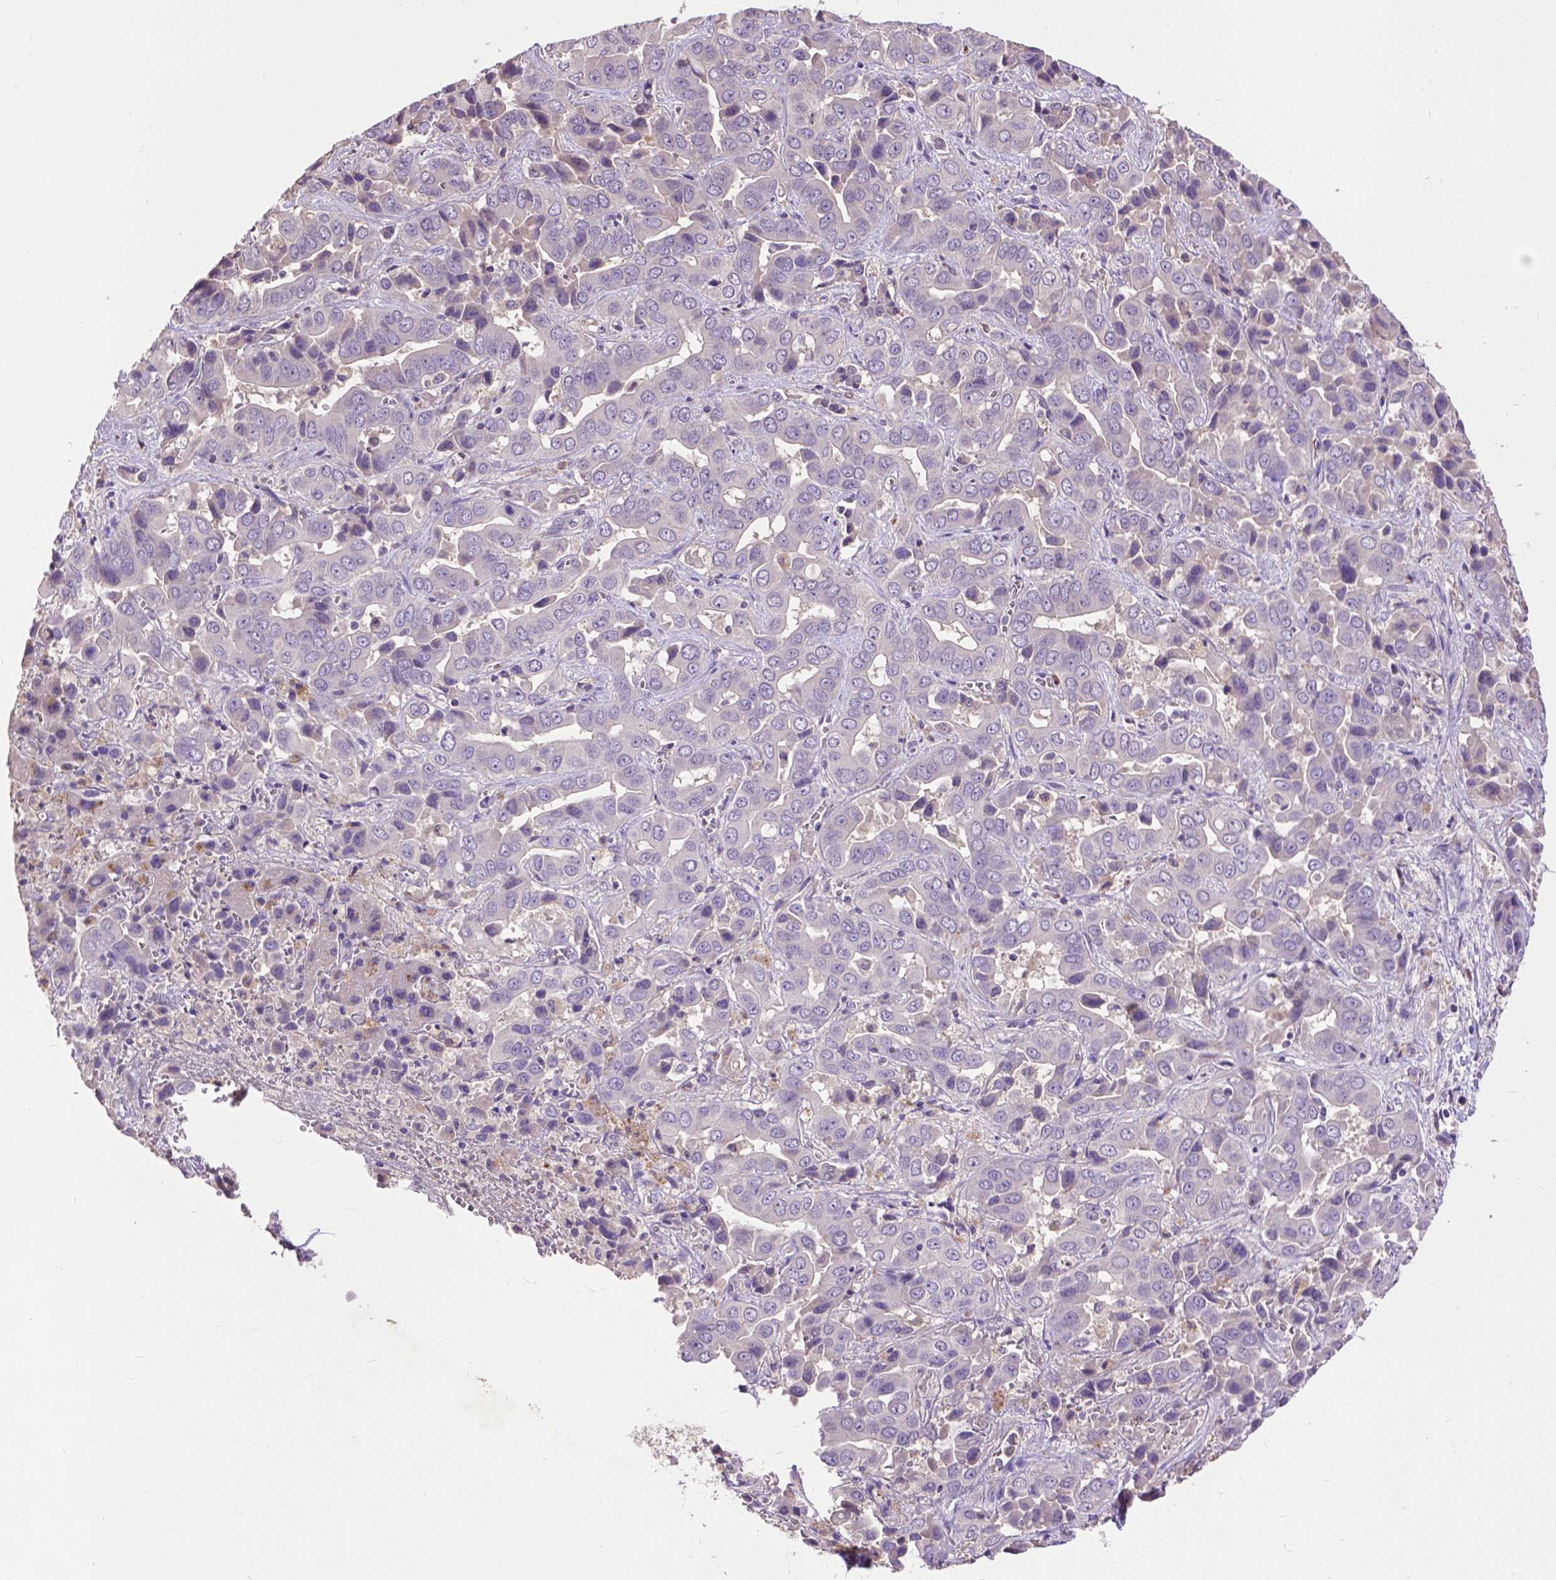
{"staining": {"intensity": "negative", "quantity": "none", "location": "none"}, "tissue": "liver cancer", "cell_type": "Tumor cells", "image_type": "cancer", "snomed": [{"axis": "morphology", "description": "Cholangiocarcinoma"}, {"axis": "topography", "description": "Liver"}], "caption": "Immunohistochemistry (IHC) histopathology image of human cholangiocarcinoma (liver) stained for a protein (brown), which exhibits no positivity in tumor cells. The staining was performed using DAB (3,3'-diaminobenzidine) to visualize the protein expression in brown, while the nuclei were stained in blue with hematoxylin (Magnification: 20x).", "gene": "ZNF337", "patient": {"sex": "female", "age": 52}}